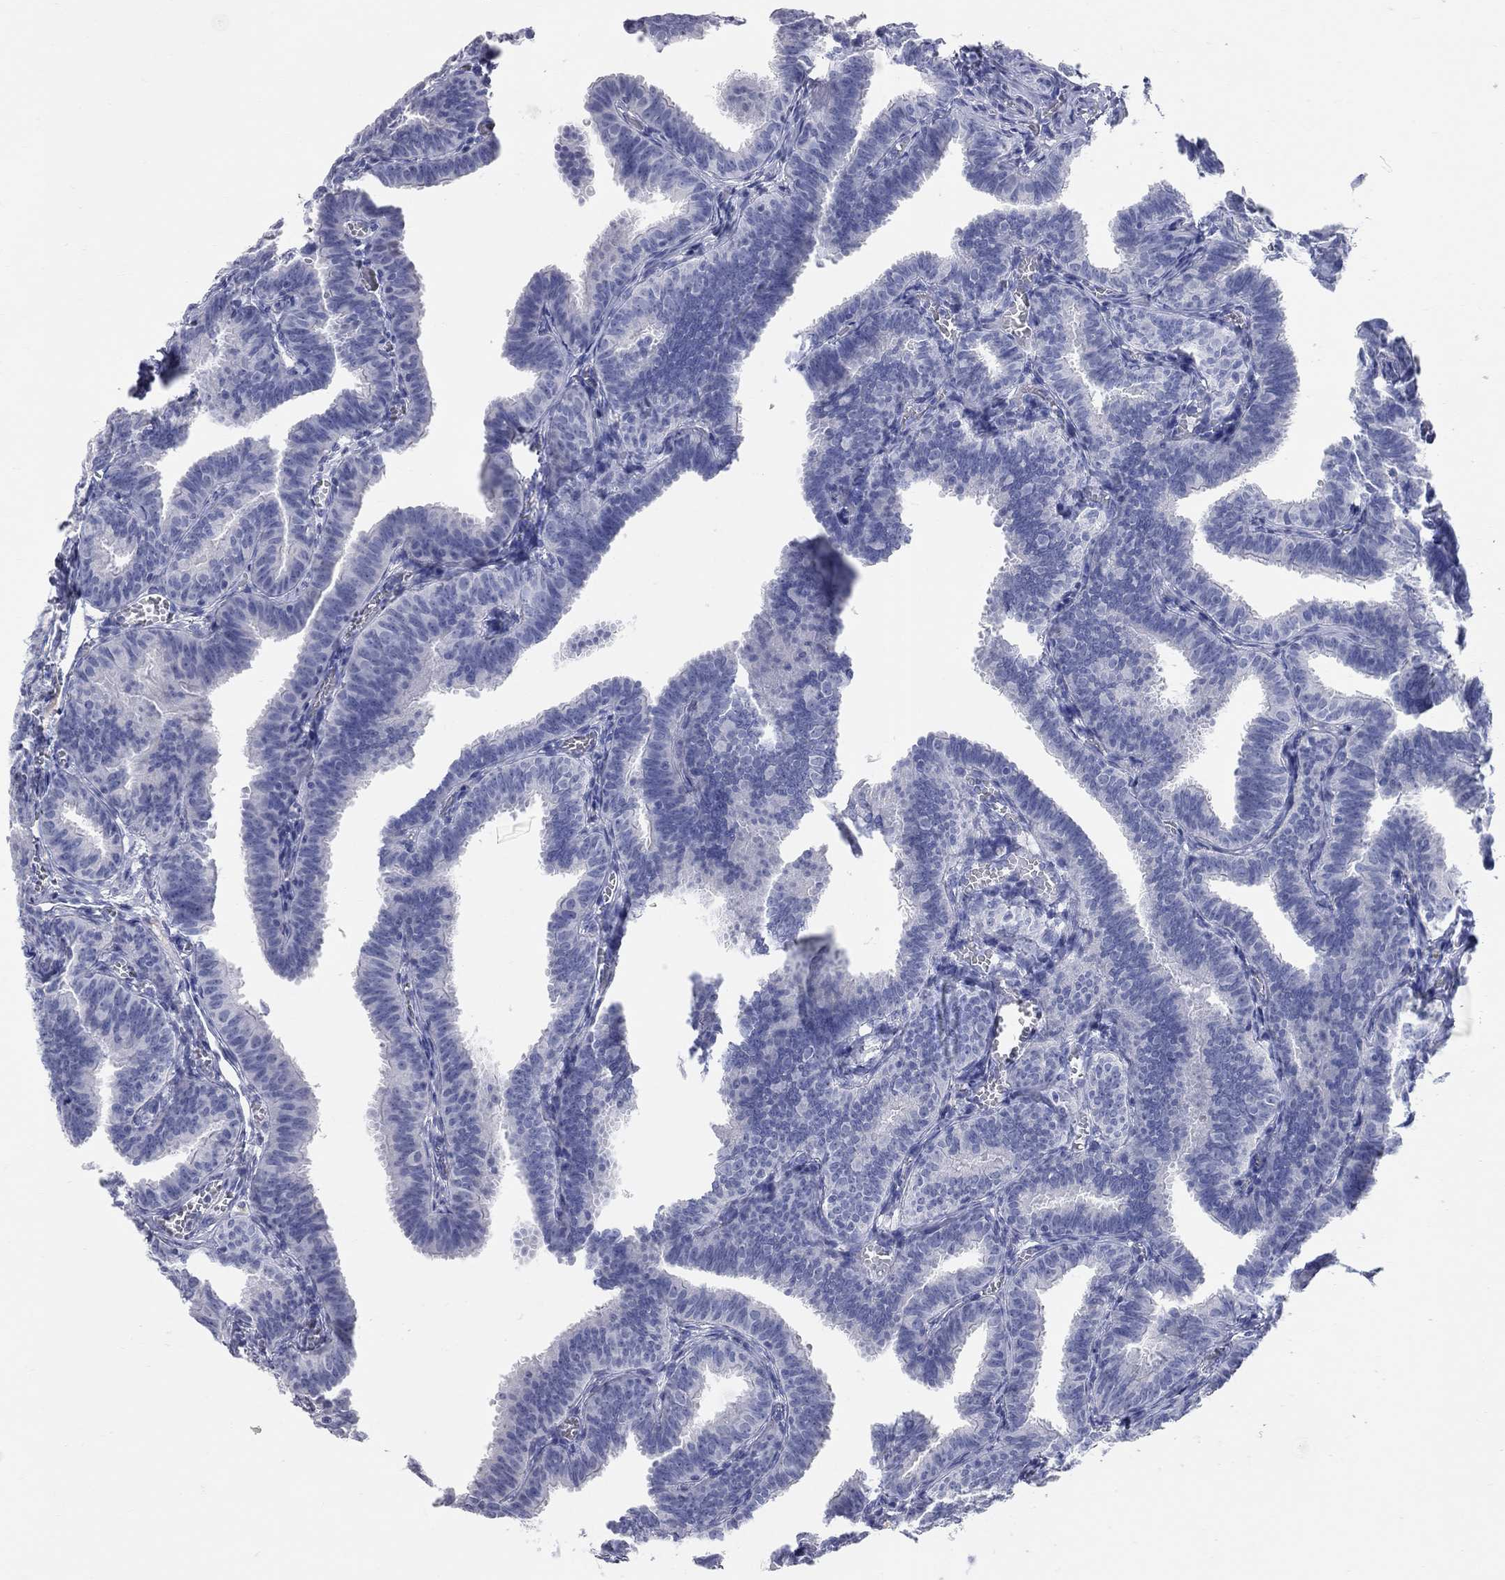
{"staining": {"intensity": "negative", "quantity": "none", "location": "none"}, "tissue": "fallopian tube", "cell_type": "Glandular cells", "image_type": "normal", "snomed": [{"axis": "morphology", "description": "Normal tissue, NOS"}, {"axis": "topography", "description": "Fallopian tube"}], "caption": "The micrograph reveals no significant staining in glandular cells of fallopian tube.", "gene": "AOX1", "patient": {"sex": "female", "age": 25}}